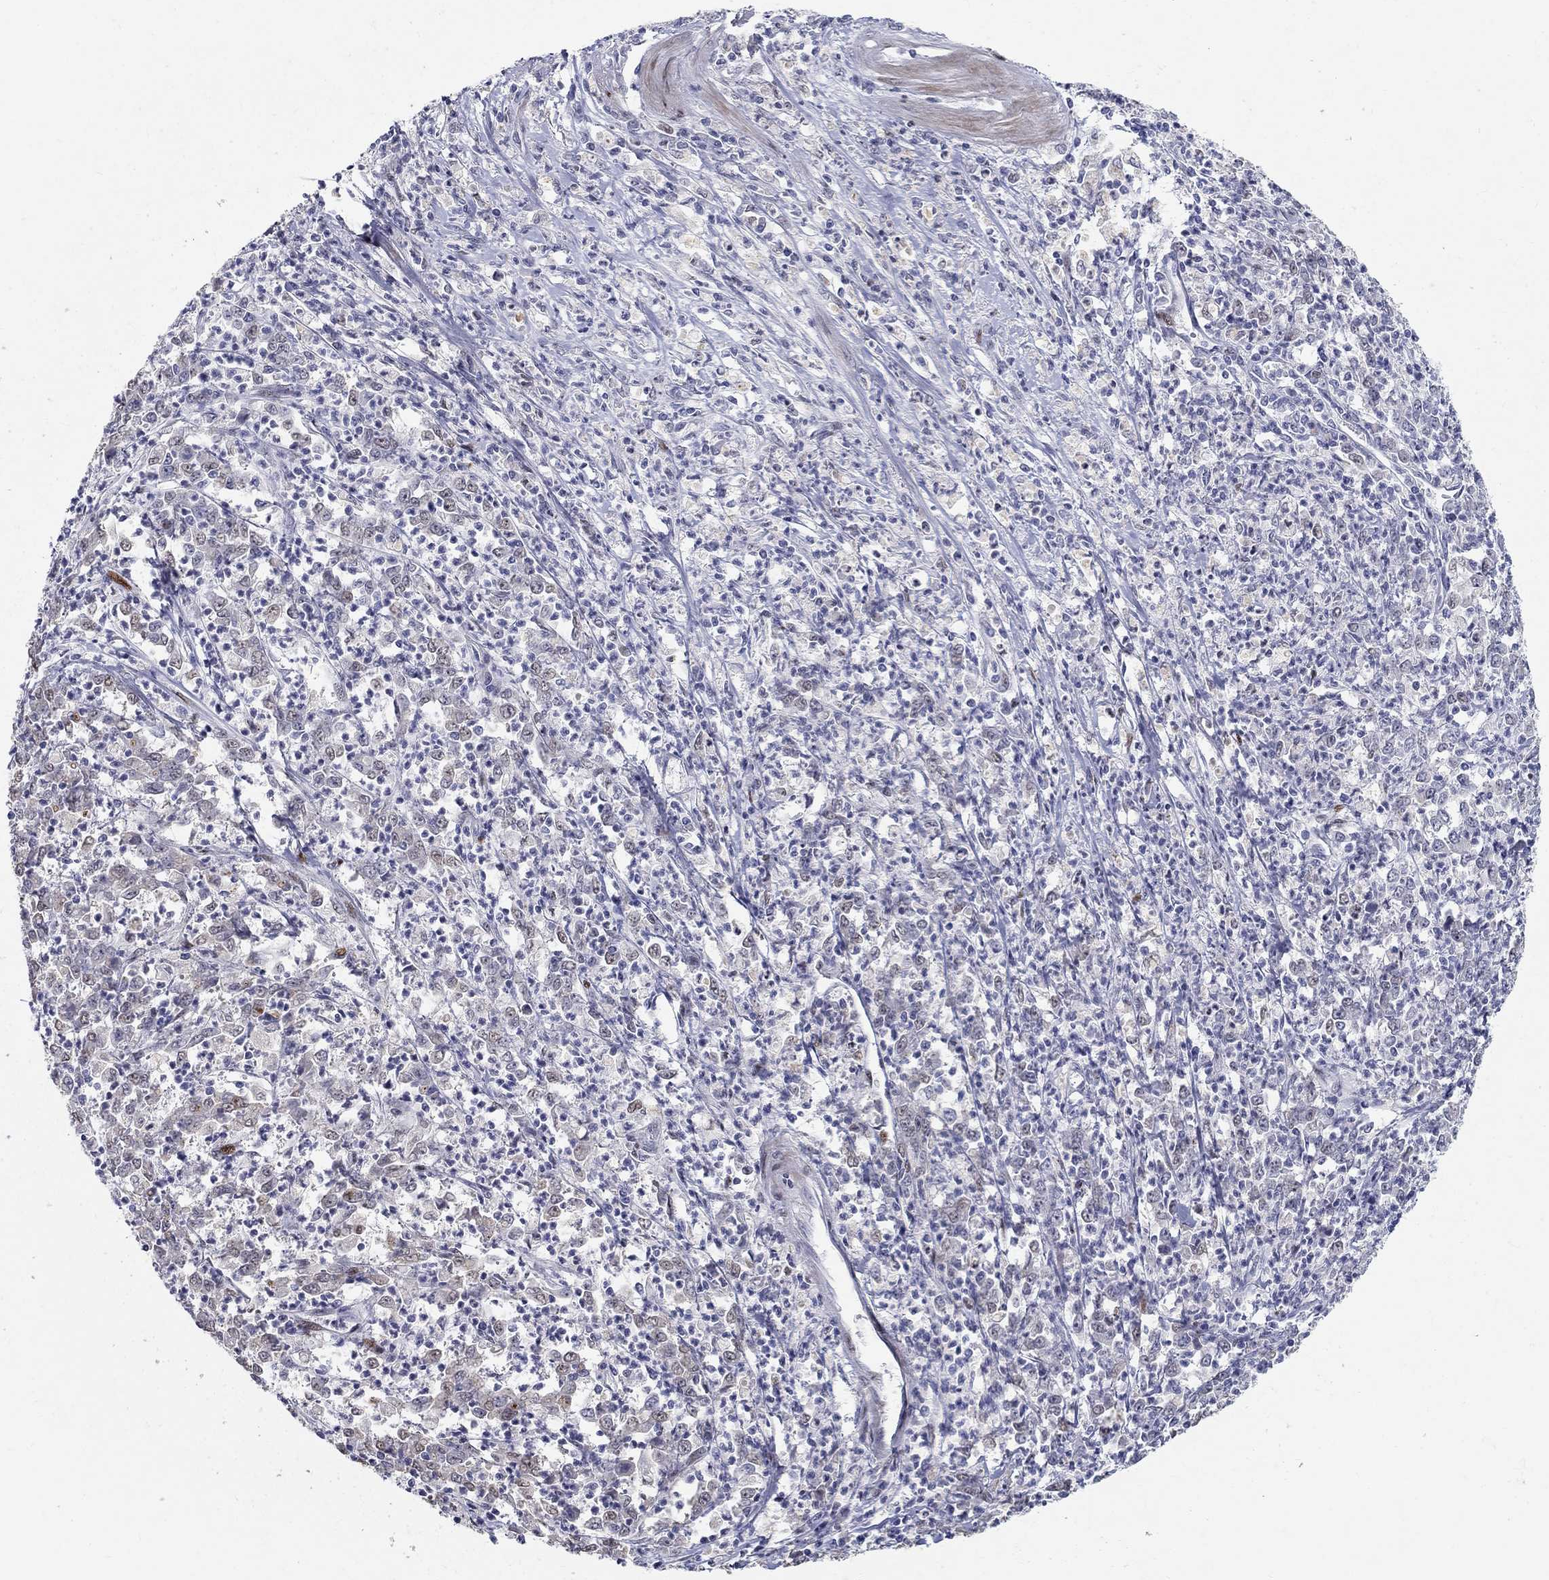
{"staining": {"intensity": "negative", "quantity": "none", "location": "none"}, "tissue": "stomach cancer", "cell_type": "Tumor cells", "image_type": "cancer", "snomed": [{"axis": "morphology", "description": "Adenocarcinoma, NOS"}, {"axis": "topography", "description": "Stomach, lower"}], "caption": "Stomach adenocarcinoma stained for a protein using immunohistochemistry (IHC) demonstrates no expression tumor cells.", "gene": "RAPGEF5", "patient": {"sex": "female", "age": 71}}